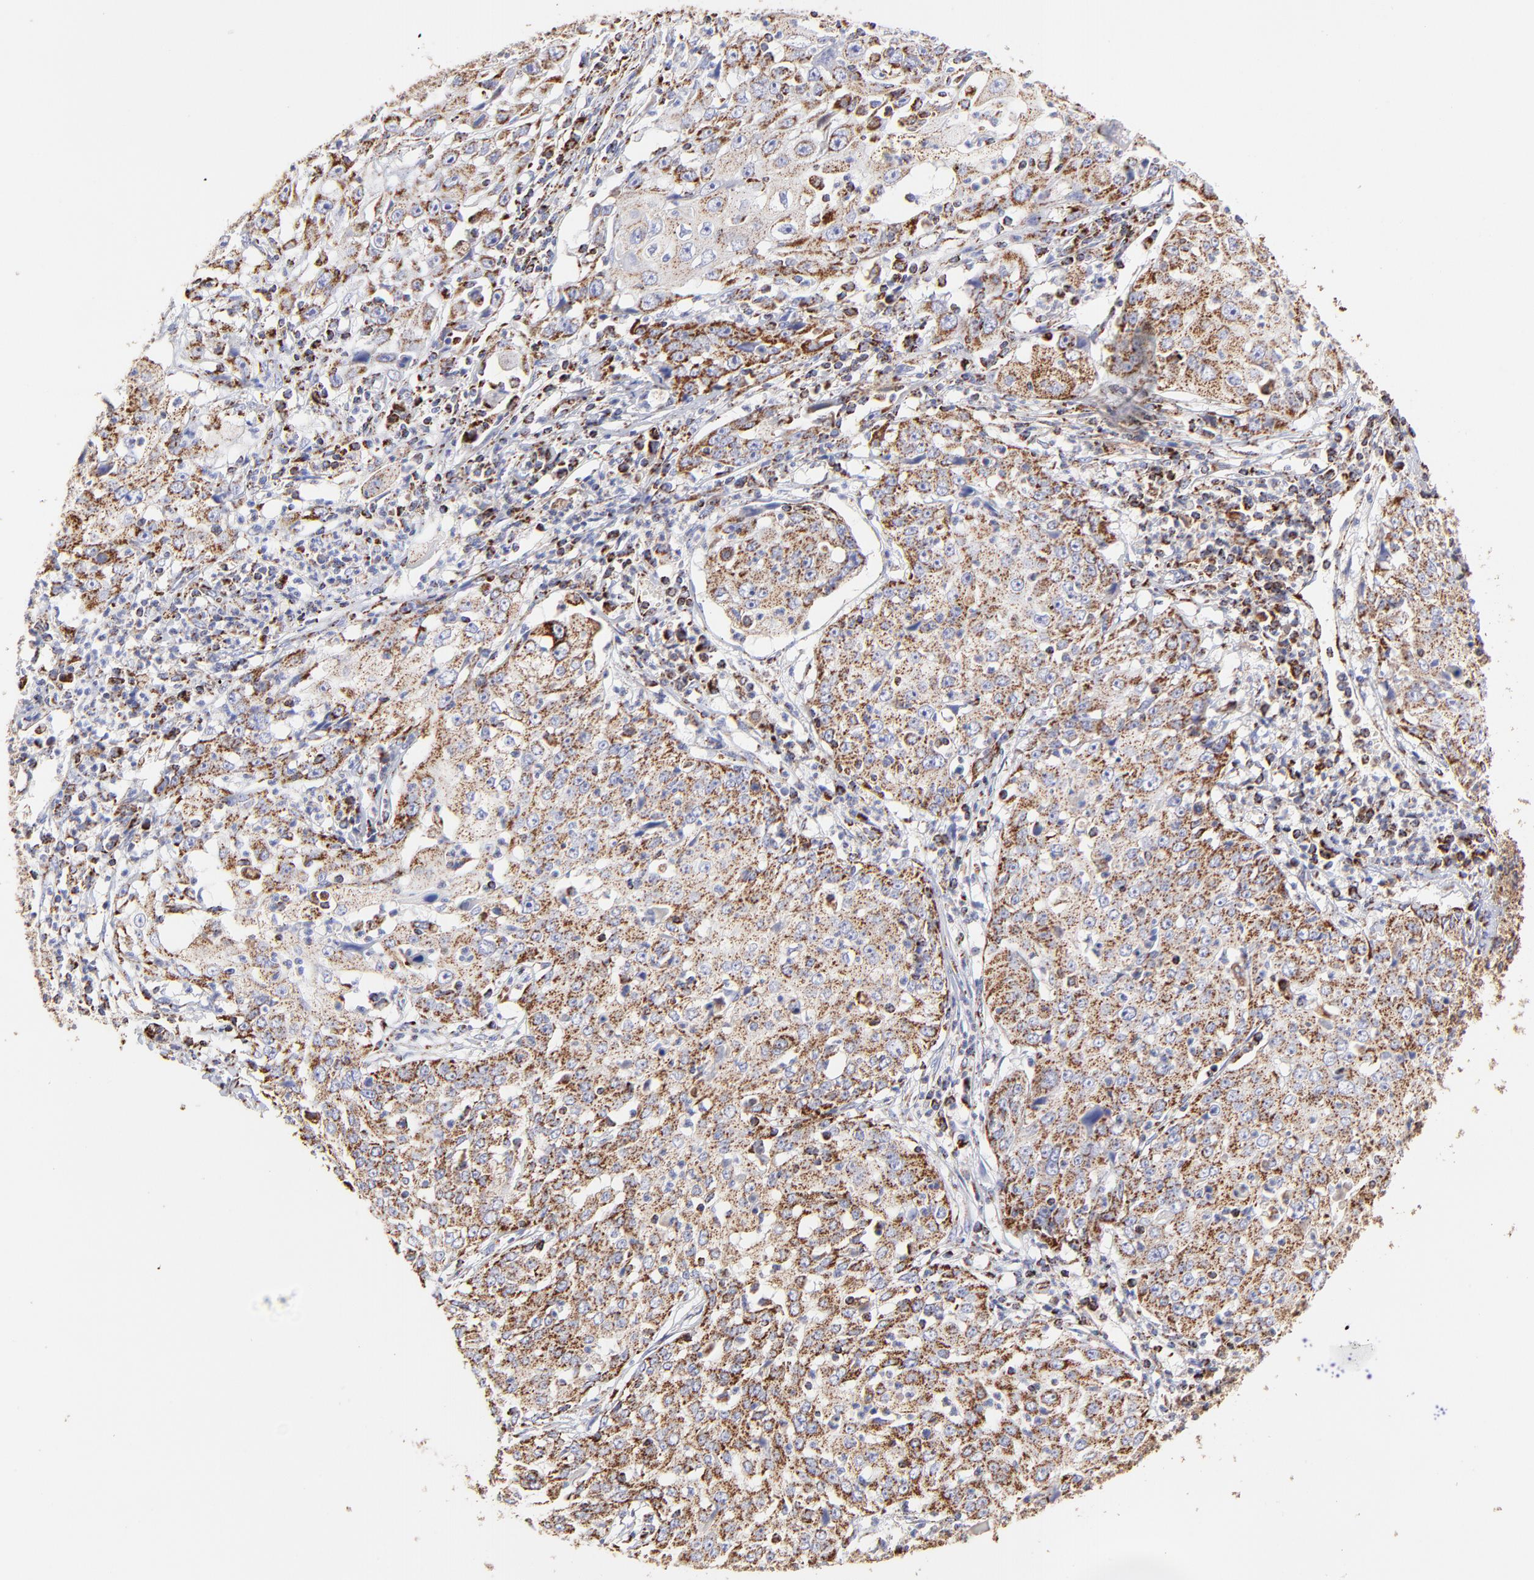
{"staining": {"intensity": "moderate", "quantity": ">75%", "location": "cytoplasmic/membranous"}, "tissue": "cervical cancer", "cell_type": "Tumor cells", "image_type": "cancer", "snomed": [{"axis": "morphology", "description": "Squamous cell carcinoma, NOS"}, {"axis": "topography", "description": "Cervix"}], "caption": "Cervical squamous cell carcinoma tissue shows moderate cytoplasmic/membranous staining in about >75% of tumor cells (Brightfield microscopy of DAB IHC at high magnification).", "gene": "ECH1", "patient": {"sex": "female", "age": 39}}